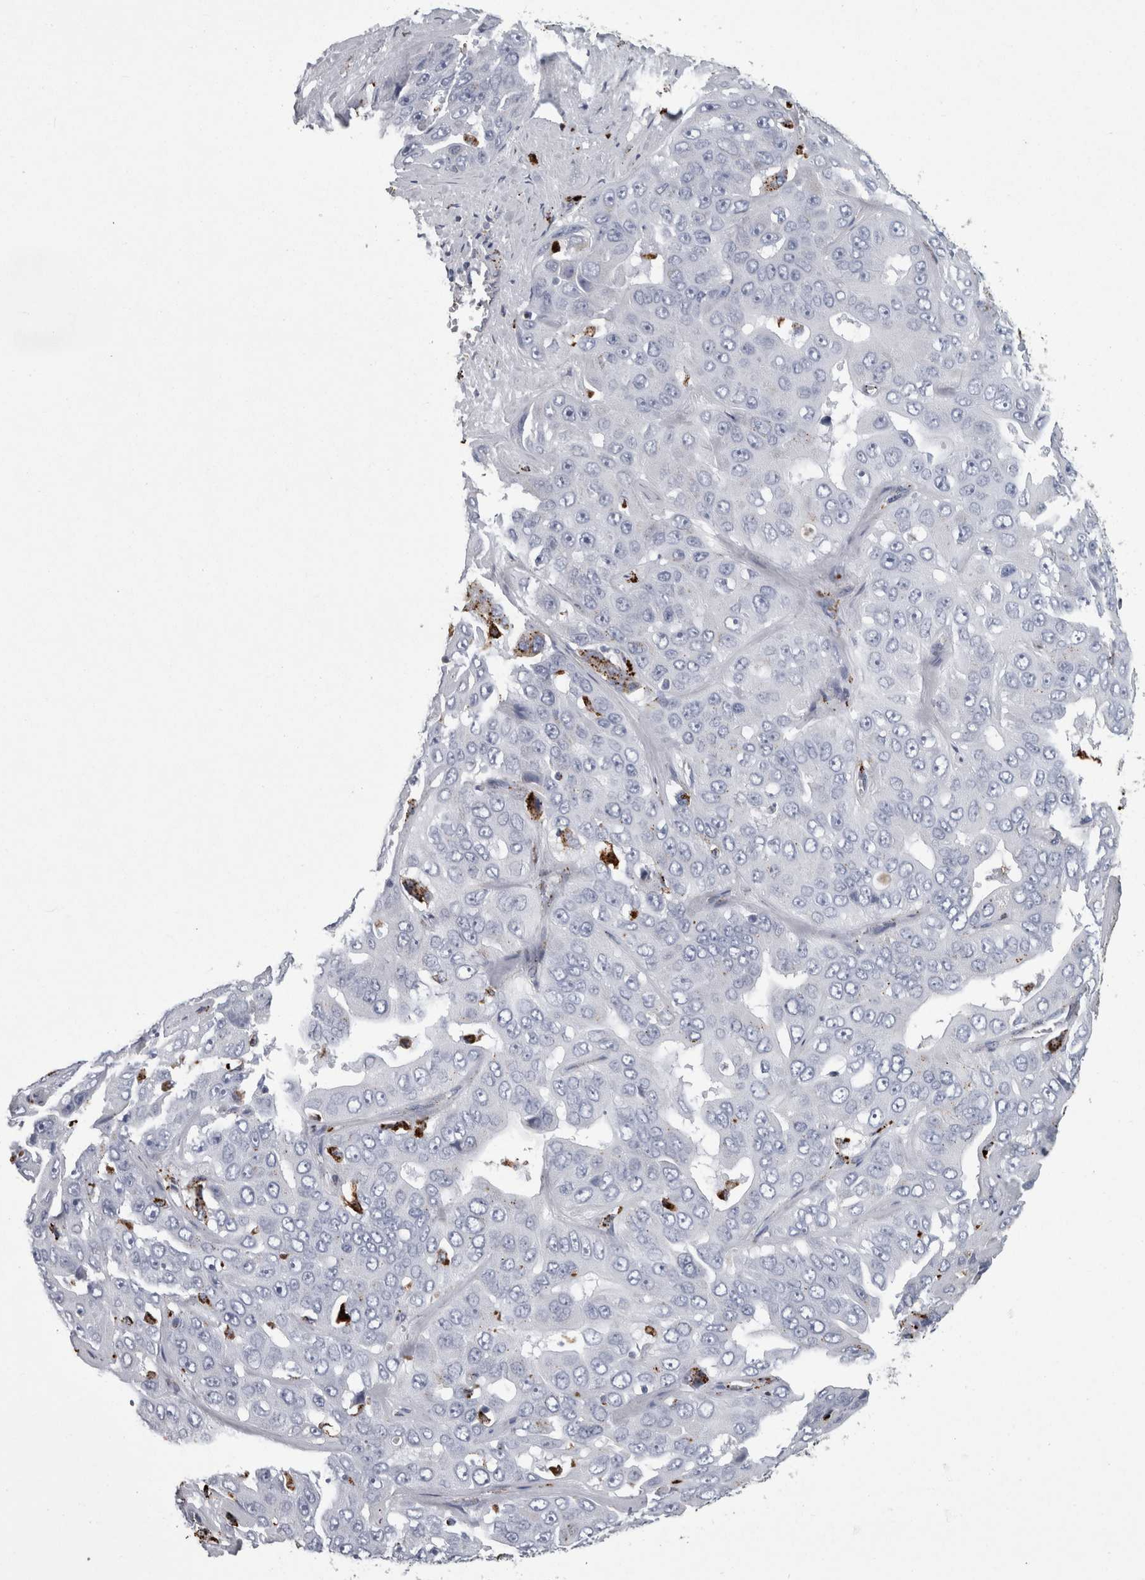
{"staining": {"intensity": "negative", "quantity": "none", "location": "none"}, "tissue": "liver cancer", "cell_type": "Tumor cells", "image_type": "cancer", "snomed": [{"axis": "morphology", "description": "Cholangiocarcinoma"}, {"axis": "topography", "description": "Liver"}], "caption": "Tumor cells are negative for protein expression in human liver cancer (cholangiocarcinoma).", "gene": "DPP7", "patient": {"sex": "female", "age": 52}}